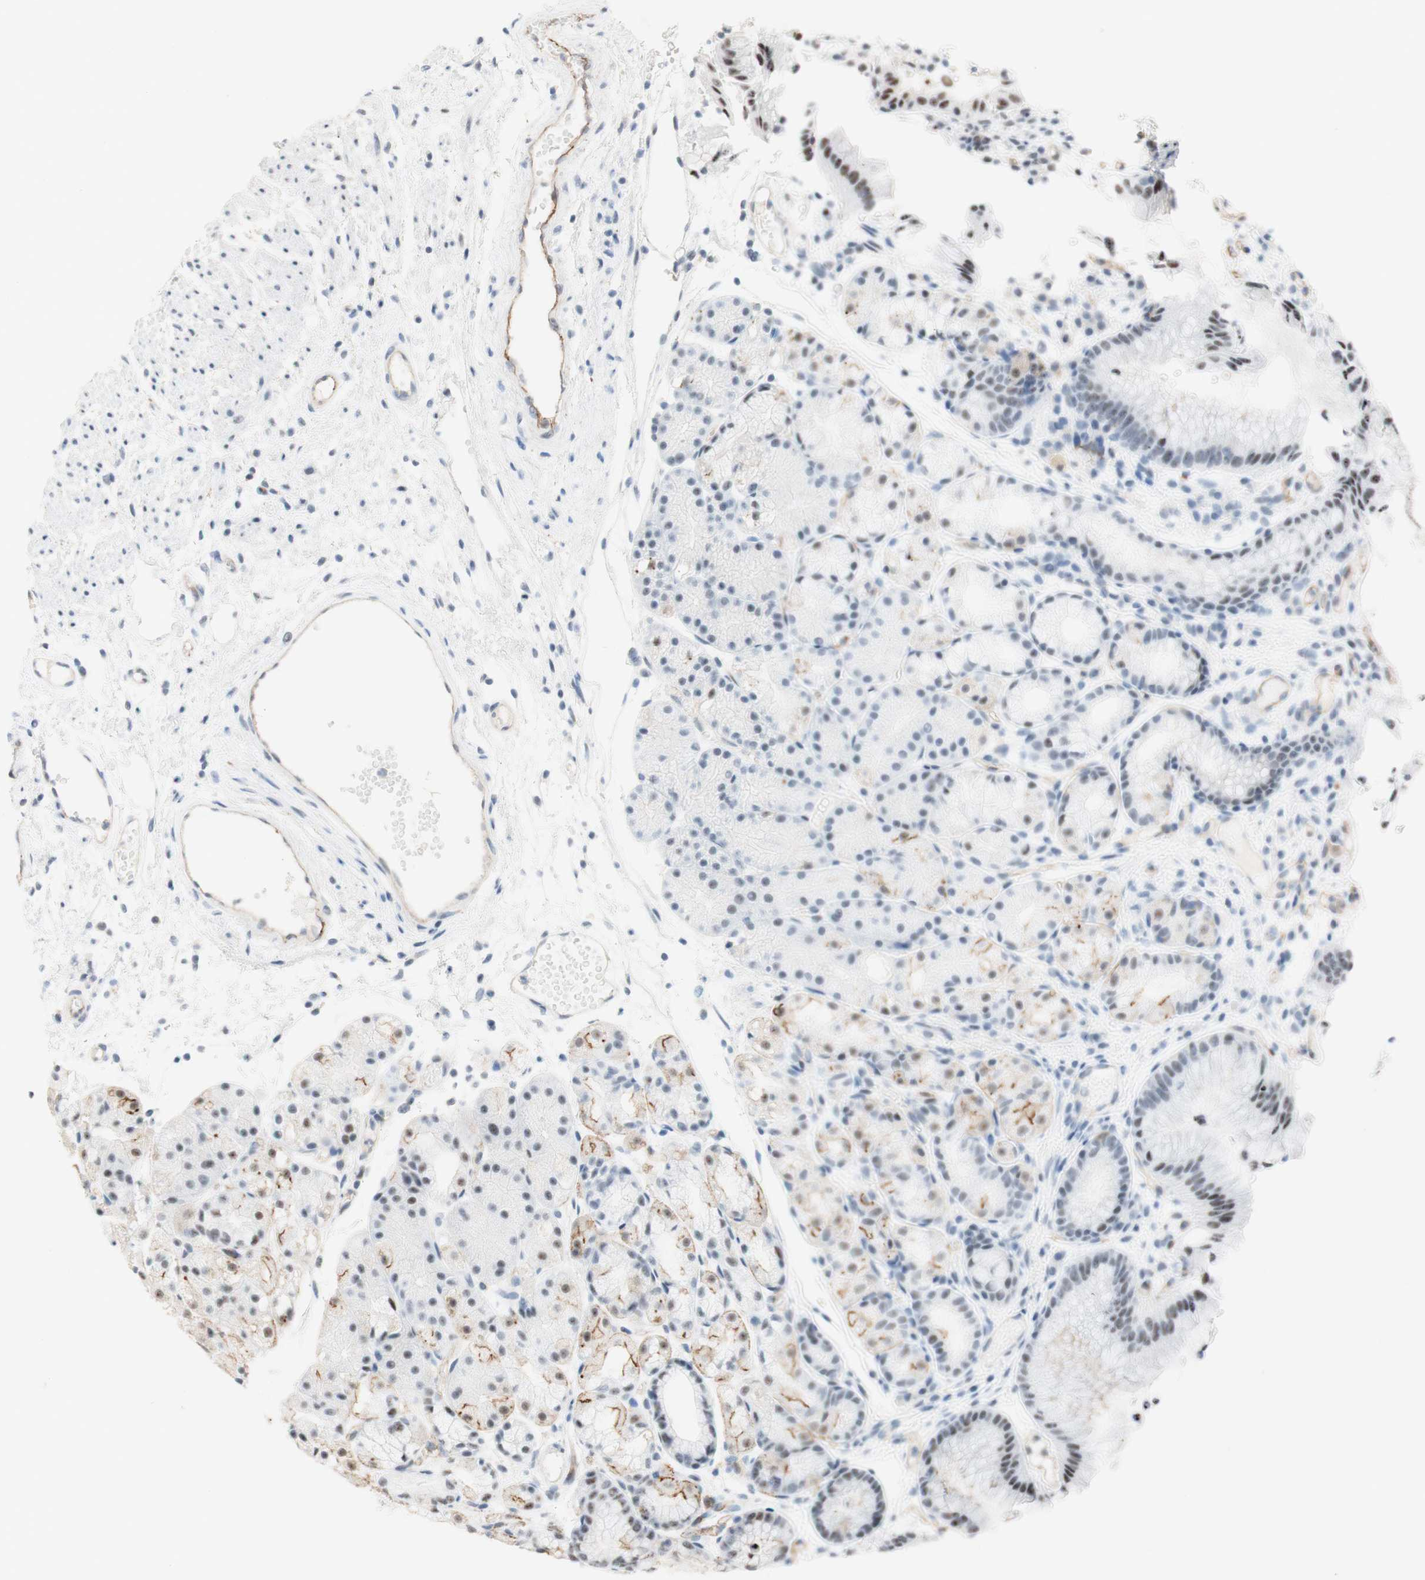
{"staining": {"intensity": "weak", "quantity": "<25%", "location": "nuclear"}, "tissue": "stomach", "cell_type": "Glandular cells", "image_type": "normal", "snomed": [{"axis": "morphology", "description": "Normal tissue, NOS"}, {"axis": "topography", "description": "Stomach, upper"}], "caption": "Immunohistochemical staining of unremarkable stomach exhibits no significant staining in glandular cells.", "gene": "SAP18", "patient": {"sex": "male", "age": 72}}